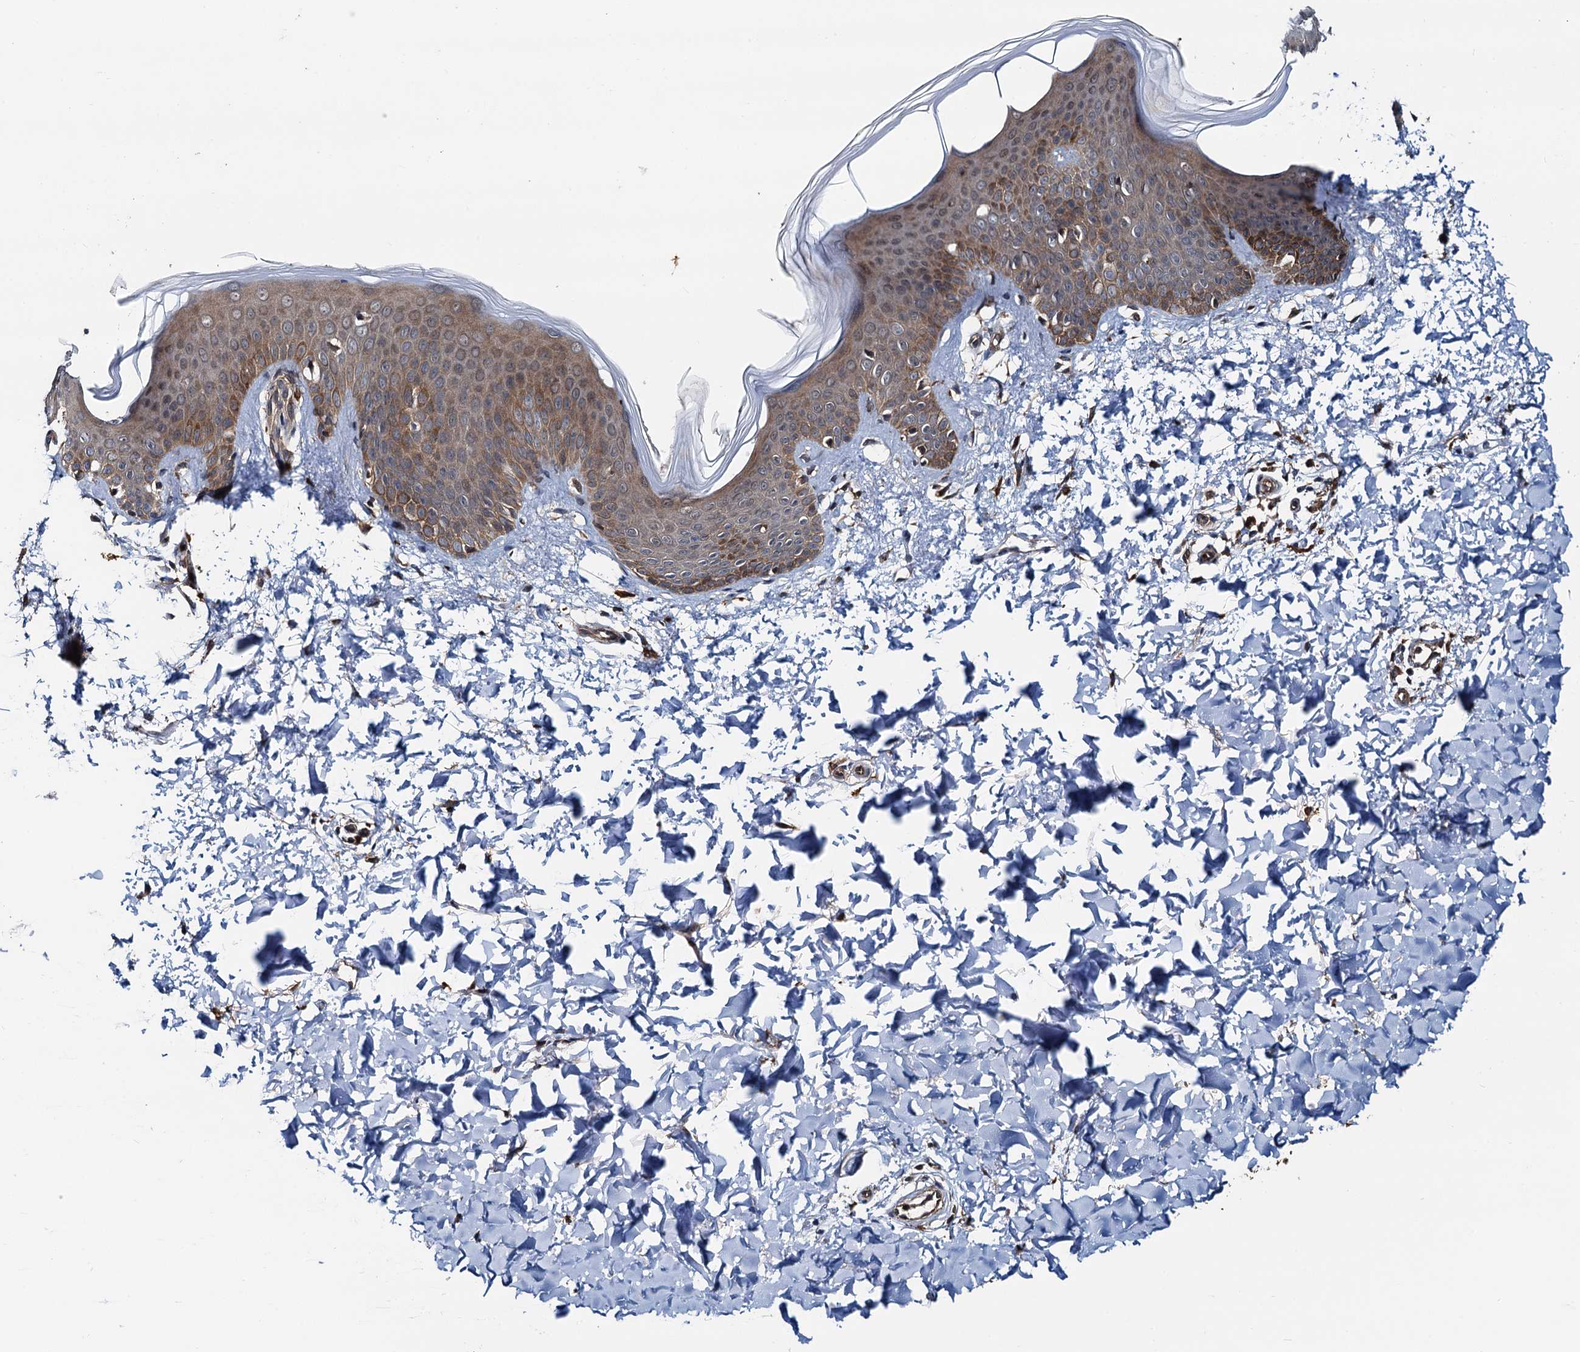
{"staining": {"intensity": "weak", "quantity": ">75%", "location": "cytoplasmic/membranous"}, "tissue": "skin", "cell_type": "Fibroblasts", "image_type": "normal", "snomed": [{"axis": "morphology", "description": "Normal tissue, NOS"}, {"axis": "topography", "description": "Skin"}], "caption": "Immunohistochemistry histopathology image of unremarkable skin: human skin stained using immunohistochemistry displays low levels of weak protein expression localized specifically in the cytoplasmic/membranous of fibroblasts, appearing as a cytoplasmic/membranous brown color.", "gene": "AAGAB", "patient": {"sex": "male", "age": 36}}